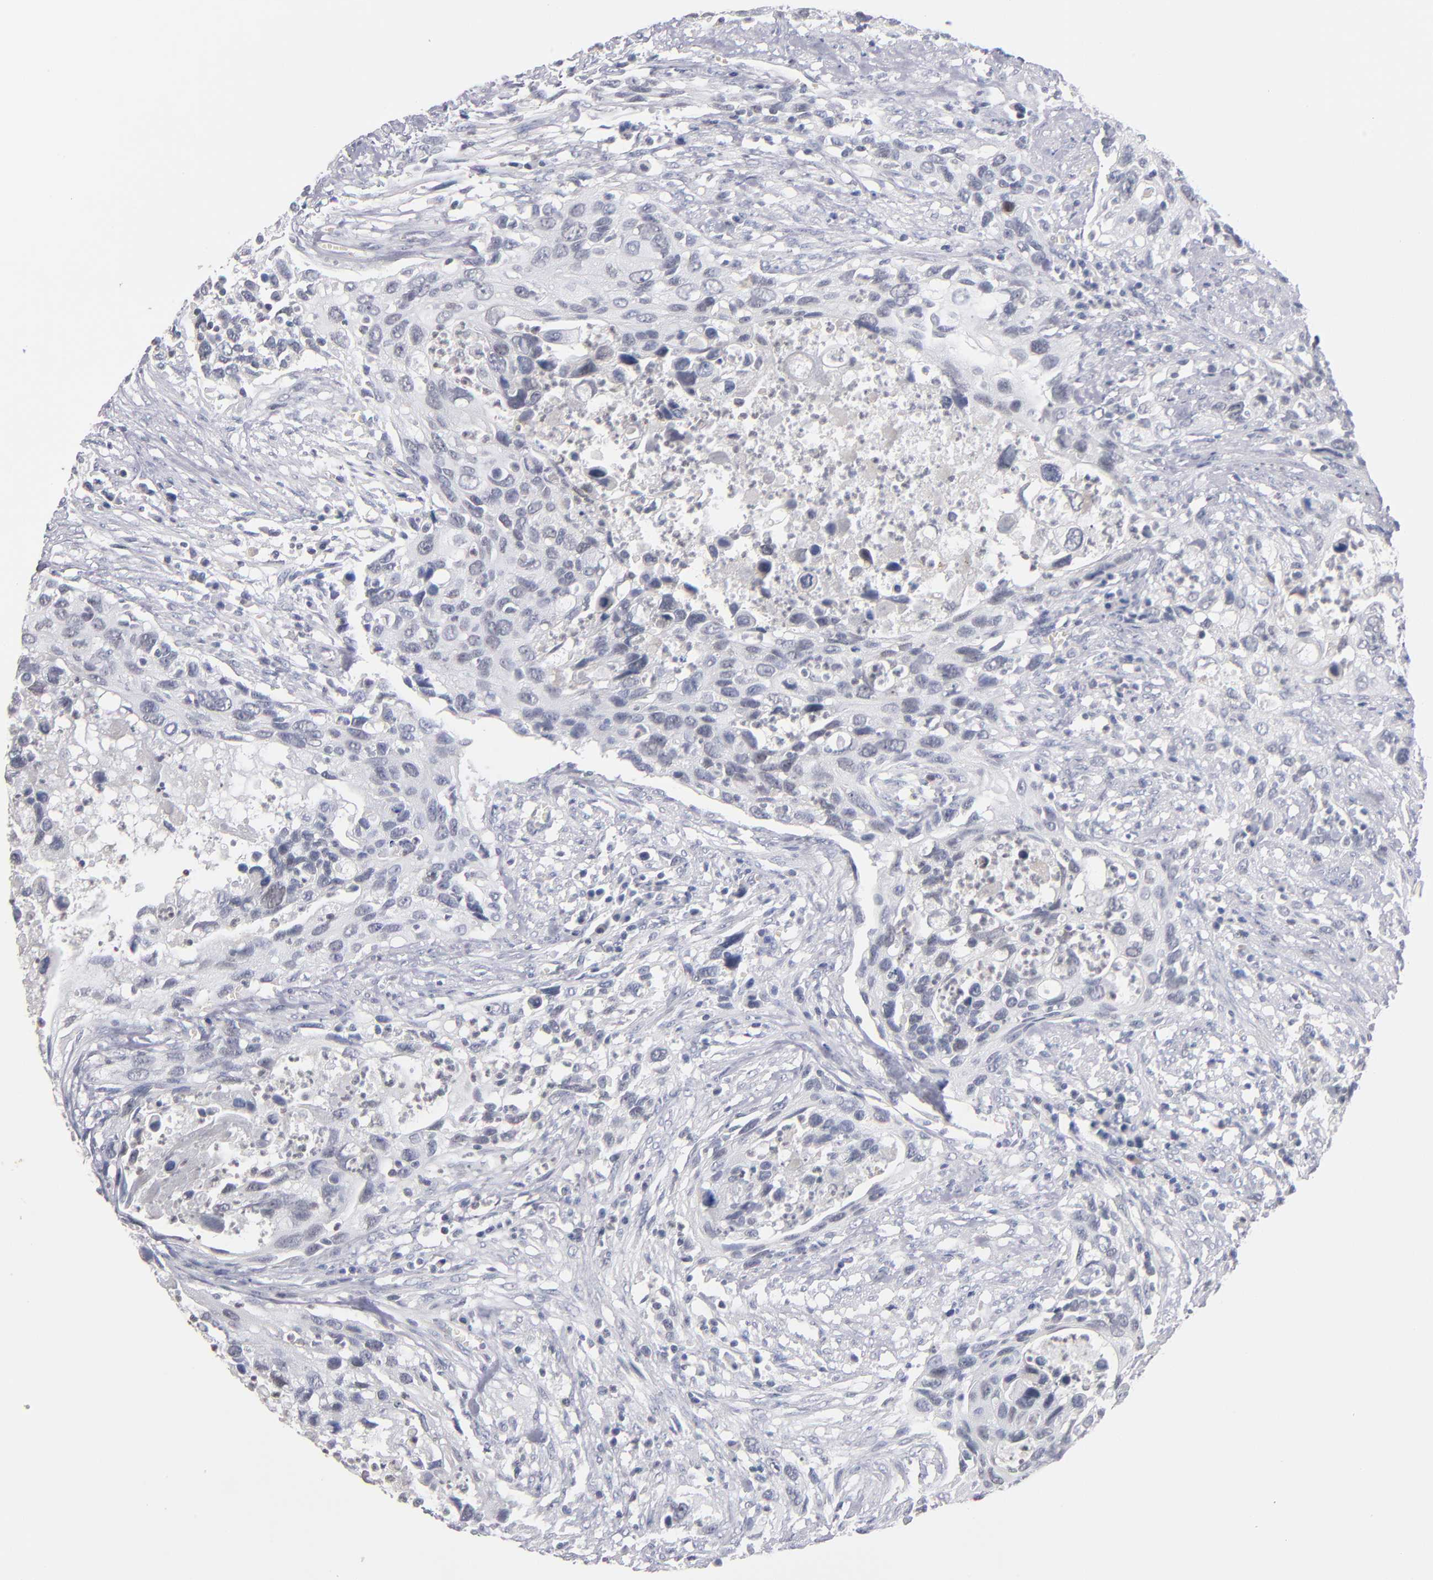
{"staining": {"intensity": "negative", "quantity": "none", "location": "none"}, "tissue": "urothelial cancer", "cell_type": "Tumor cells", "image_type": "cancer", "snomed": [{"axis": "morphology", "description": "Urothelial carcinoma, High grade"}, {"axis": "topography", "description": "Urinary bladder"}], "caption": "Micrograph shows no protein expression in tumor cells of urothelial carcinoma (high-grade) tissue.", "gene": "ODF2", "patient": {"sex": "male", "age": 71}}